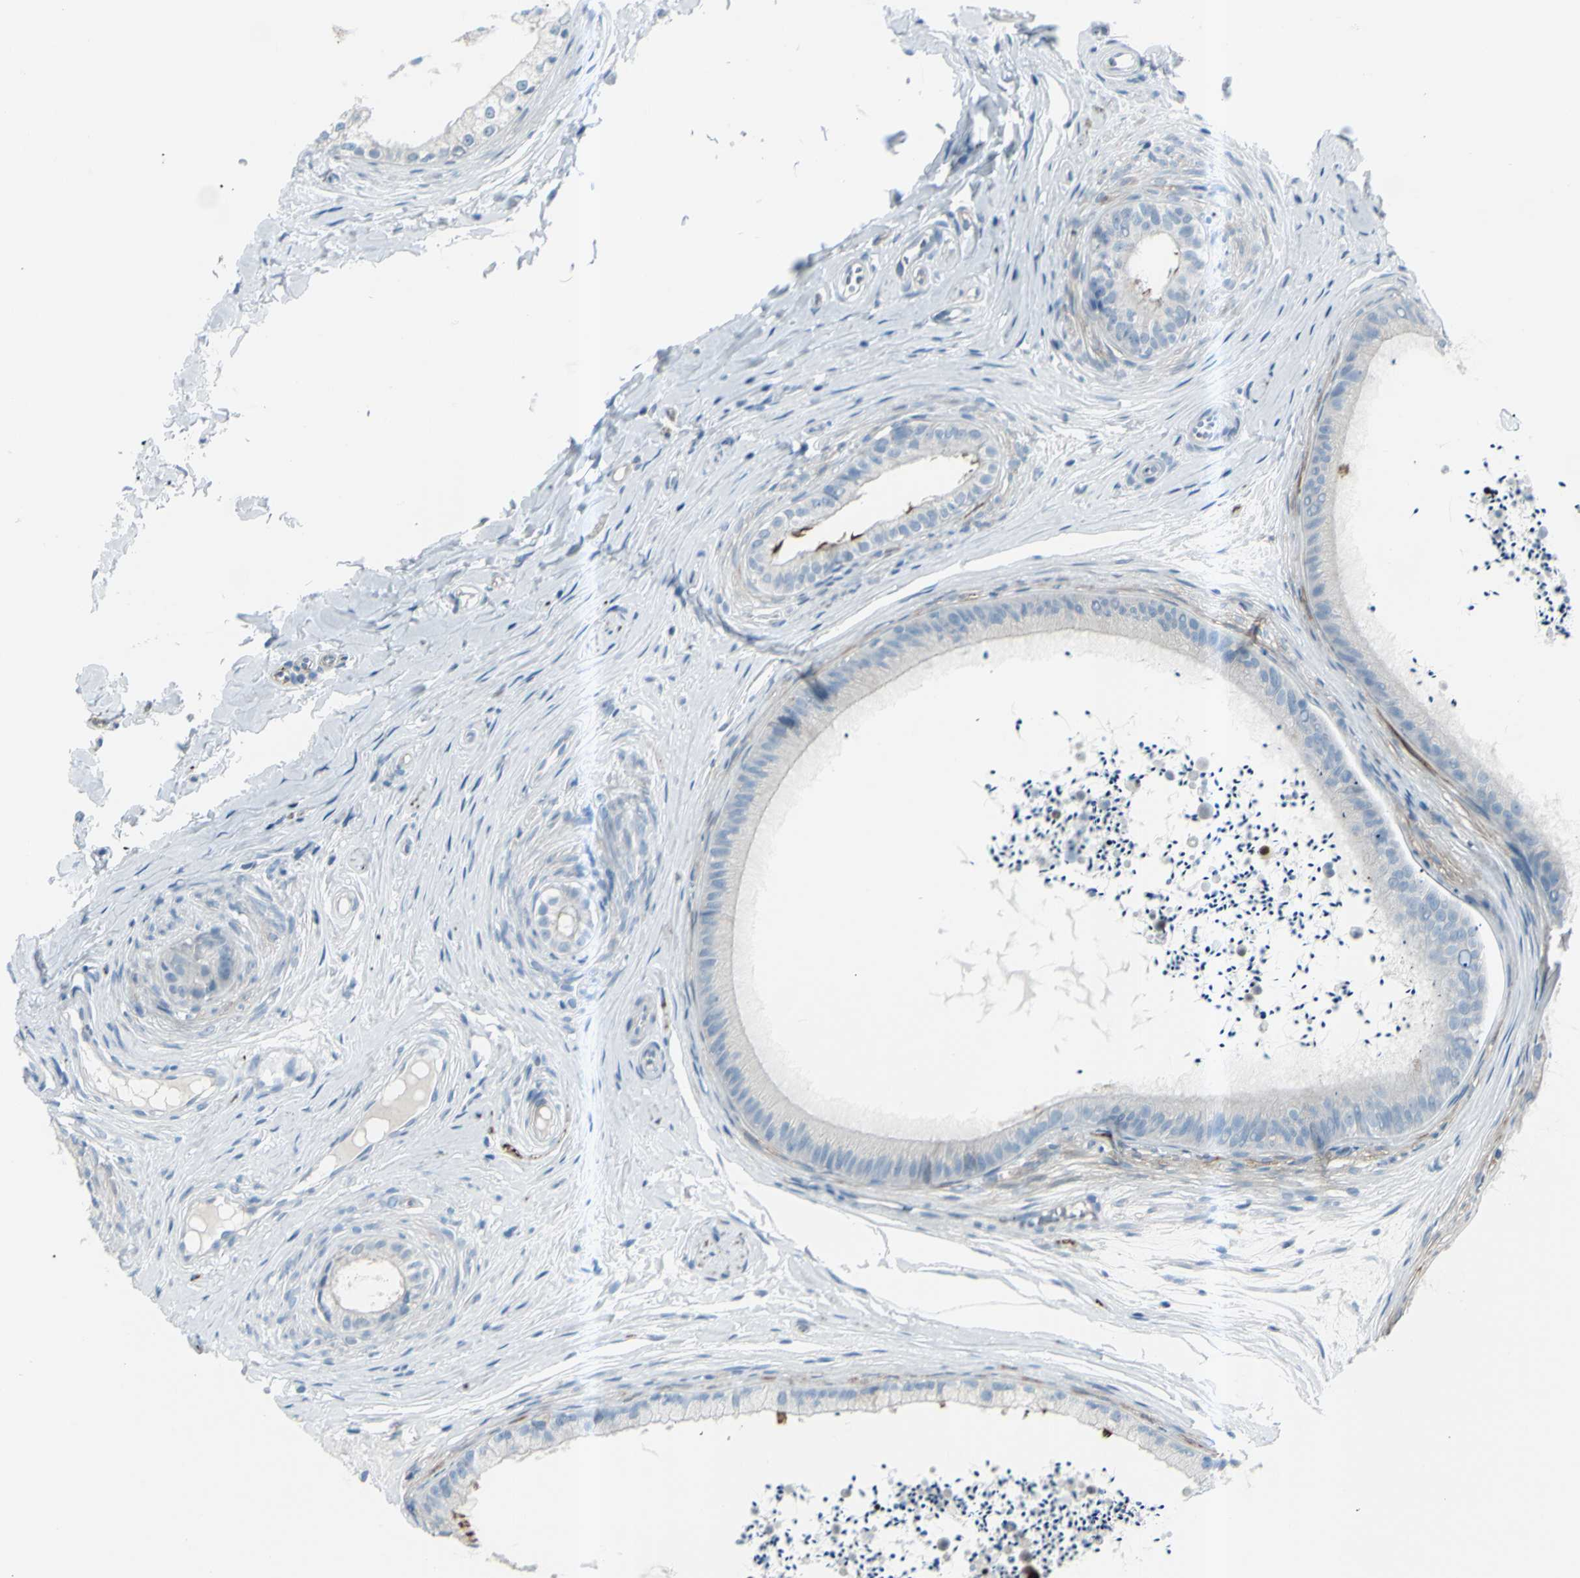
{"staining": {"intensity": "negative", "quantity": "none", "location": "none"}, "tissue": "epididymis", "cell_type": "Glandular cells", "image_type": "normal", "snomed": [{"axis": "morphology", "description": "Normal tissue, NOS"}, {"axis": "topography", "description": "Epididymis"}], "caption": "Immunohistochemical staining of unremarkable human epididymis demonstrates no significant positivity in glandular cells. The staining was performed using DAB (3,3'-diaminobenzidine) to visualize the protein expression in brown, while the nuclei were stained in blue with hematoxylin (Magnification: 20x).", "gene": "GPR34", "patient": {"sex": "male", "age": 56}}